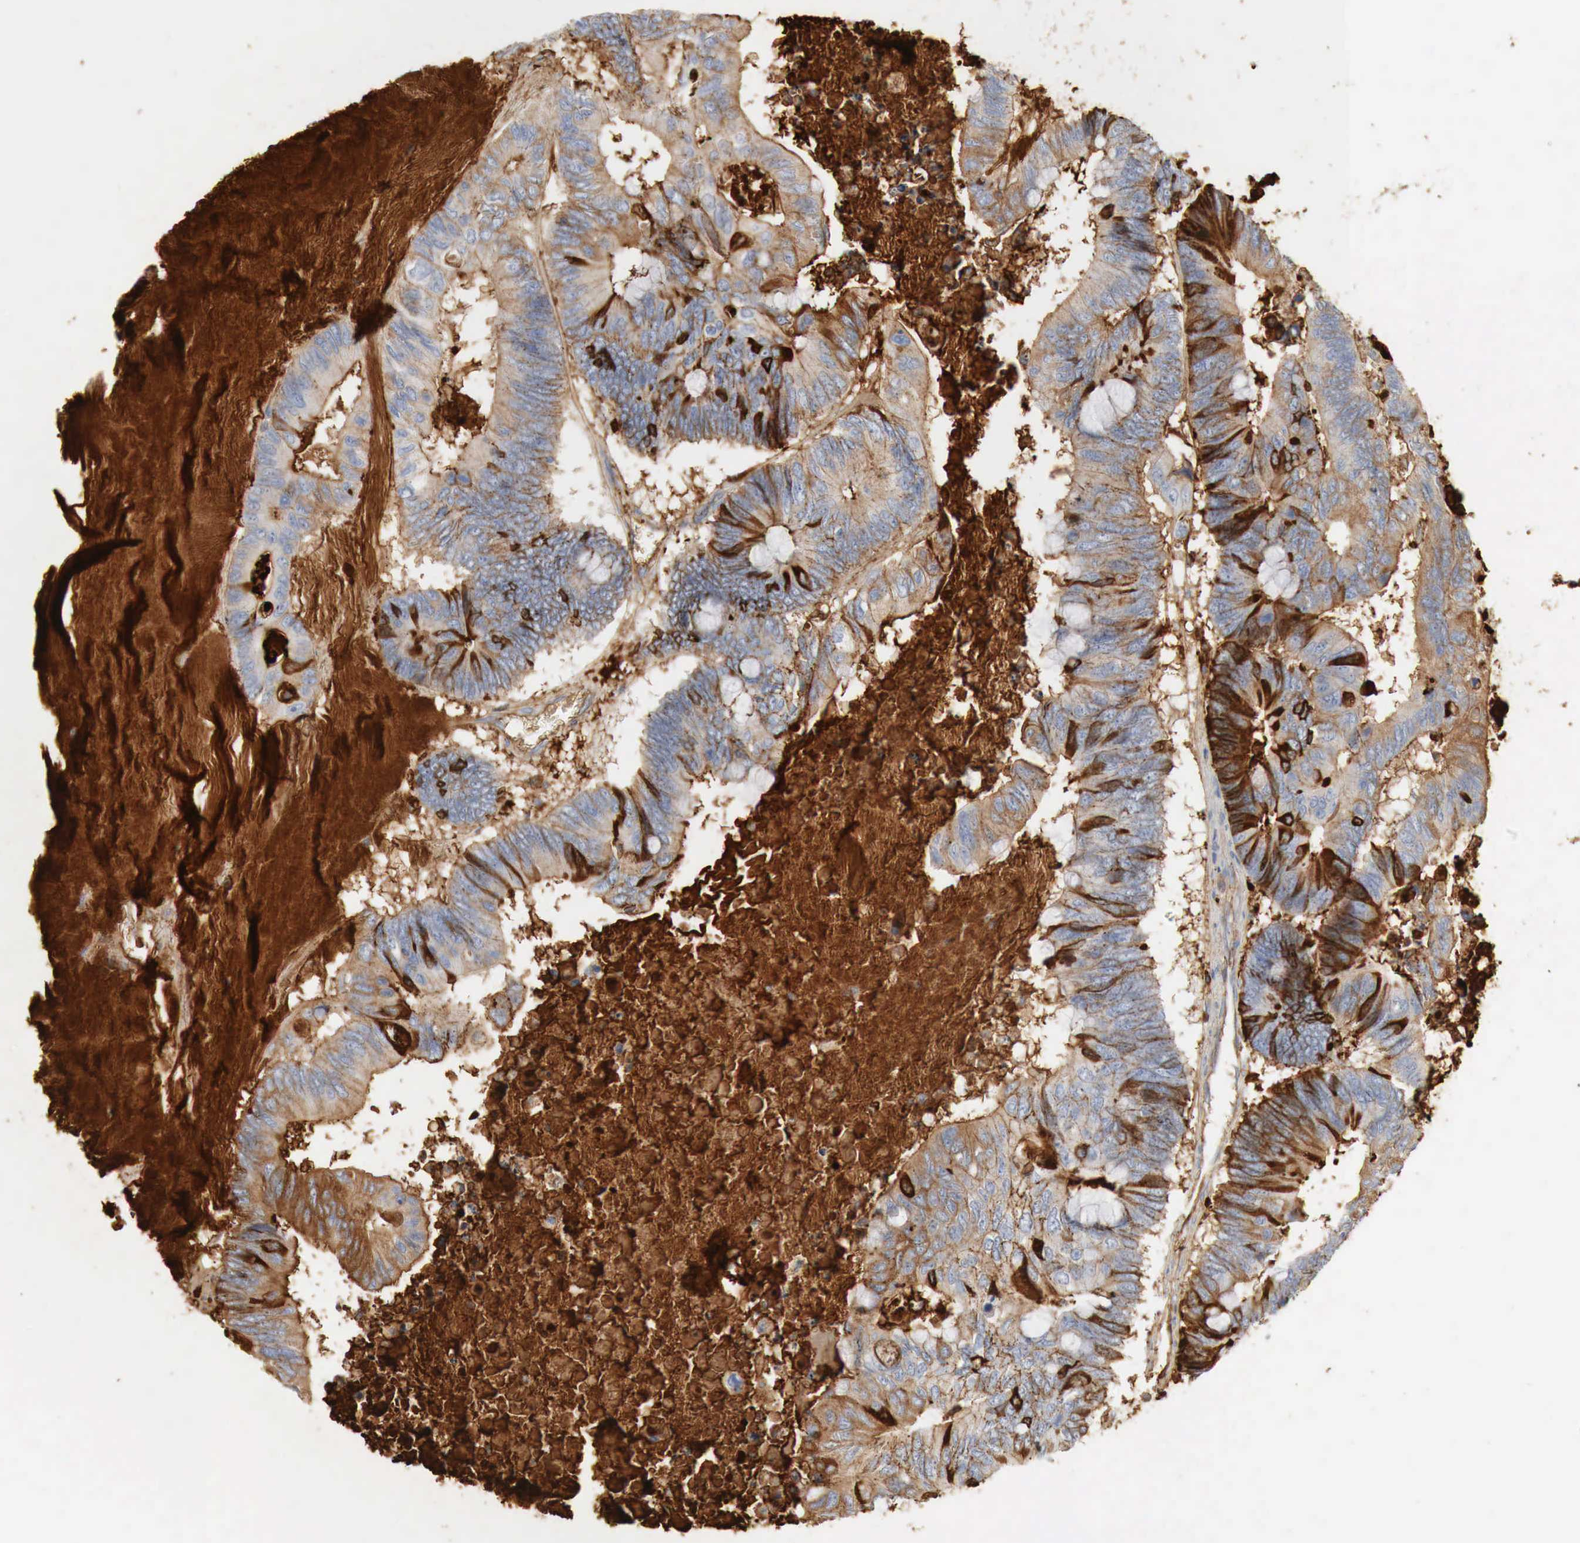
{"staining": {"intensity": "weak", "quantity": "25%-75%", "location": "cytoplasmic/membranous"}, "tissue": "colorectal cancer", "cell_type": "Tumor cells", "image_type": "cancer", "snomed": [{"axis": "morphology", "description": "Adenocarcinoma, NOS"}, {"axis": "topography", "description": "Colon"}], "caption": "Colorectal cancer was stained to show a protein in brown. There is low levels of weak cytoplasmic/membranous positivity in approximately 25%-75% of tumor cells.", "gene": "IGLC3", "patient": {"sex": "male", "age": 65}}